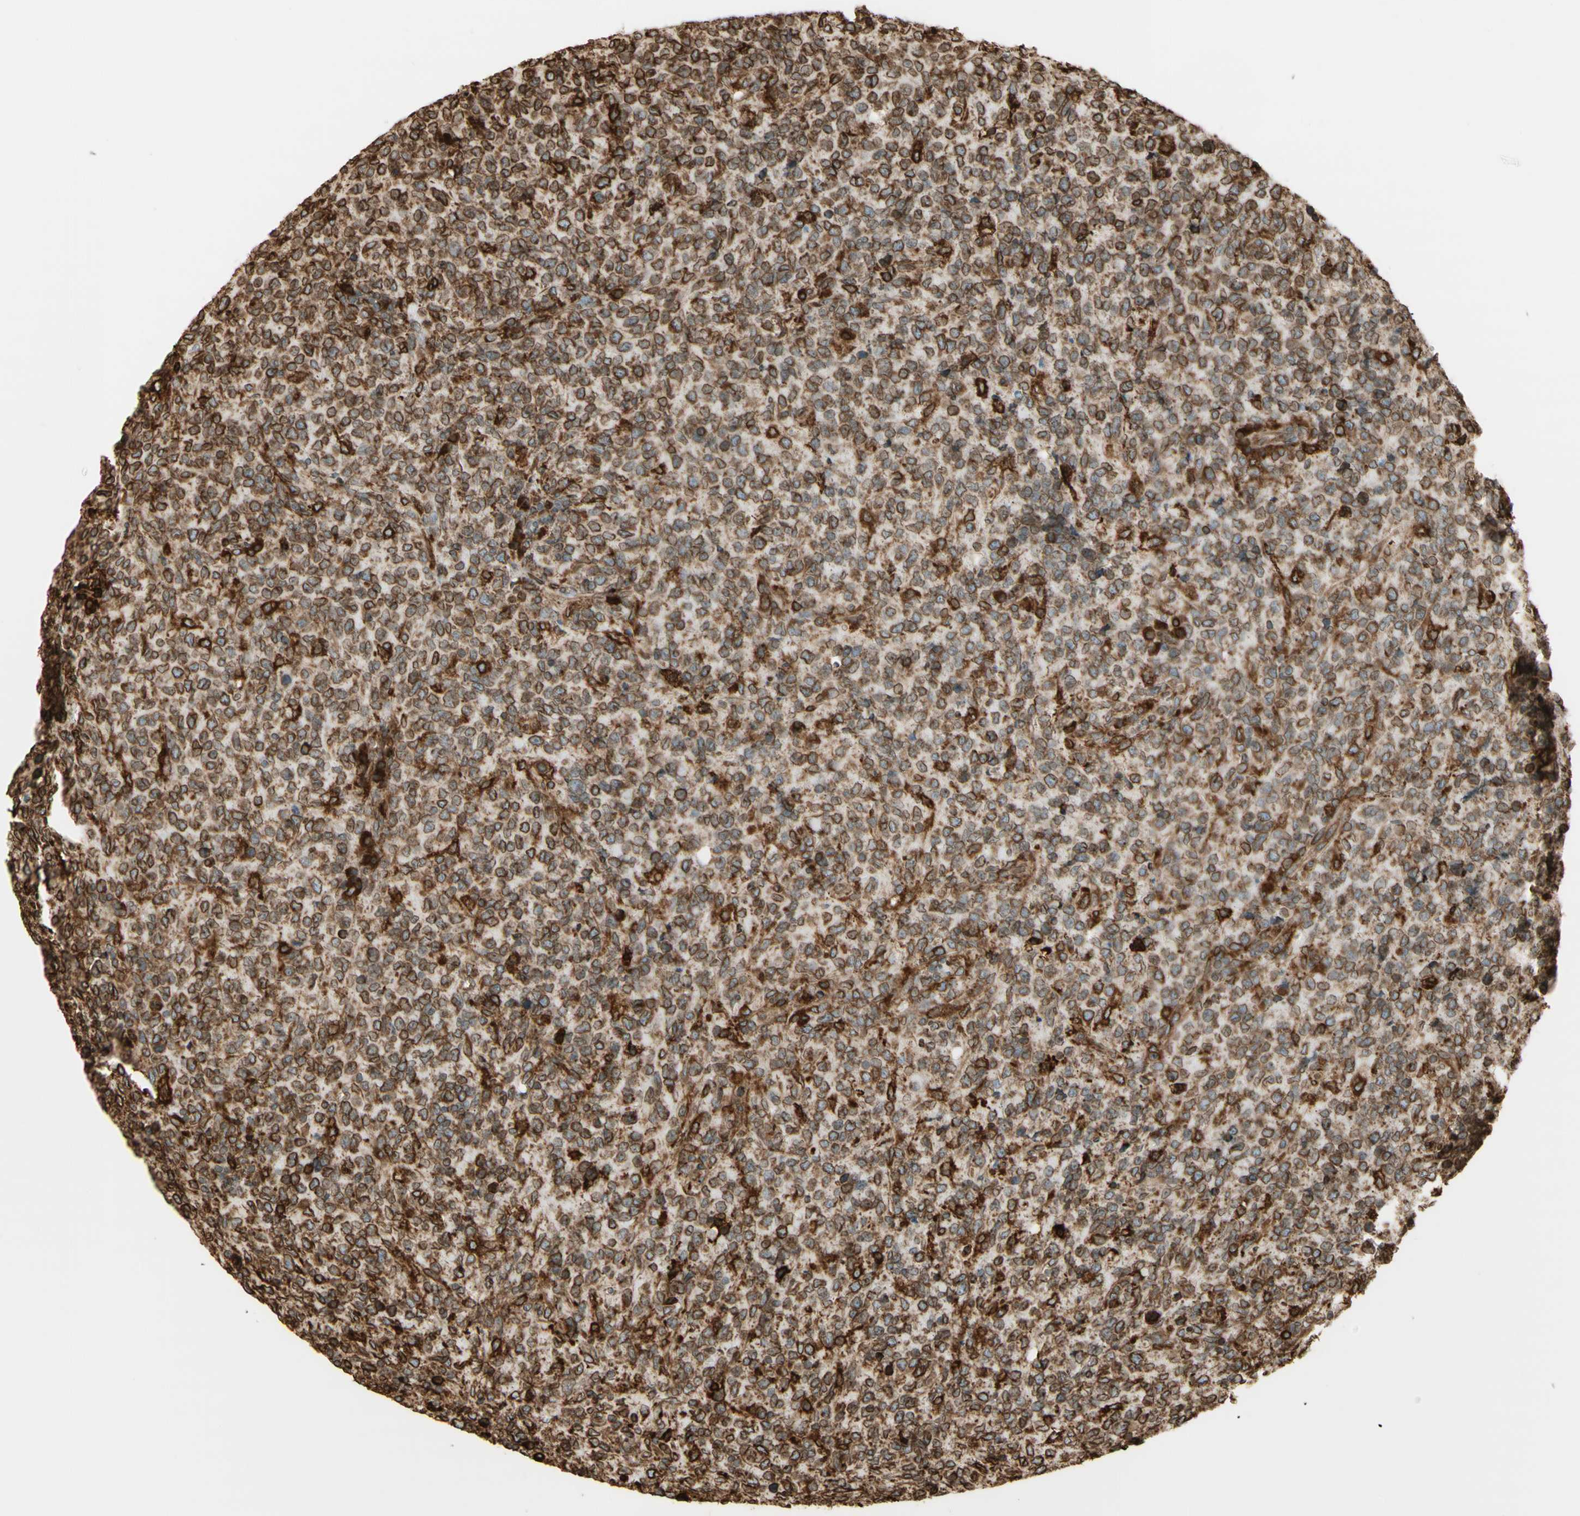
{"staining": {"intensity": "moderate", "quantity": "25%-75%", "location": "cytoplasmic/membranous"}, "tissue": "lymphoma", "cell_type": "Tumor cells", "image_type": "cancer", "snomed": [{"axis": "morphology", "description": "Malignant lymphoma, non-Hodgkin's type, High grade"}, {"axis": "topography", "description": "Tonsil"}], "caption": "Malignant lymphoma, non-Hodgkin's type (high-grade) was stained to show a protein in brown. There is medium levels of moderate cytoplasmic/membranous expression in approximately 25%-75% of tumor cells. Using DAB (3,3'-diaminobenzidine) (brown) and hematoxylin (blue) stains, captured at high magnification using brightfield microscopy.", "gene": "CANX", "patient": {"sex": "female", "age": 36}}